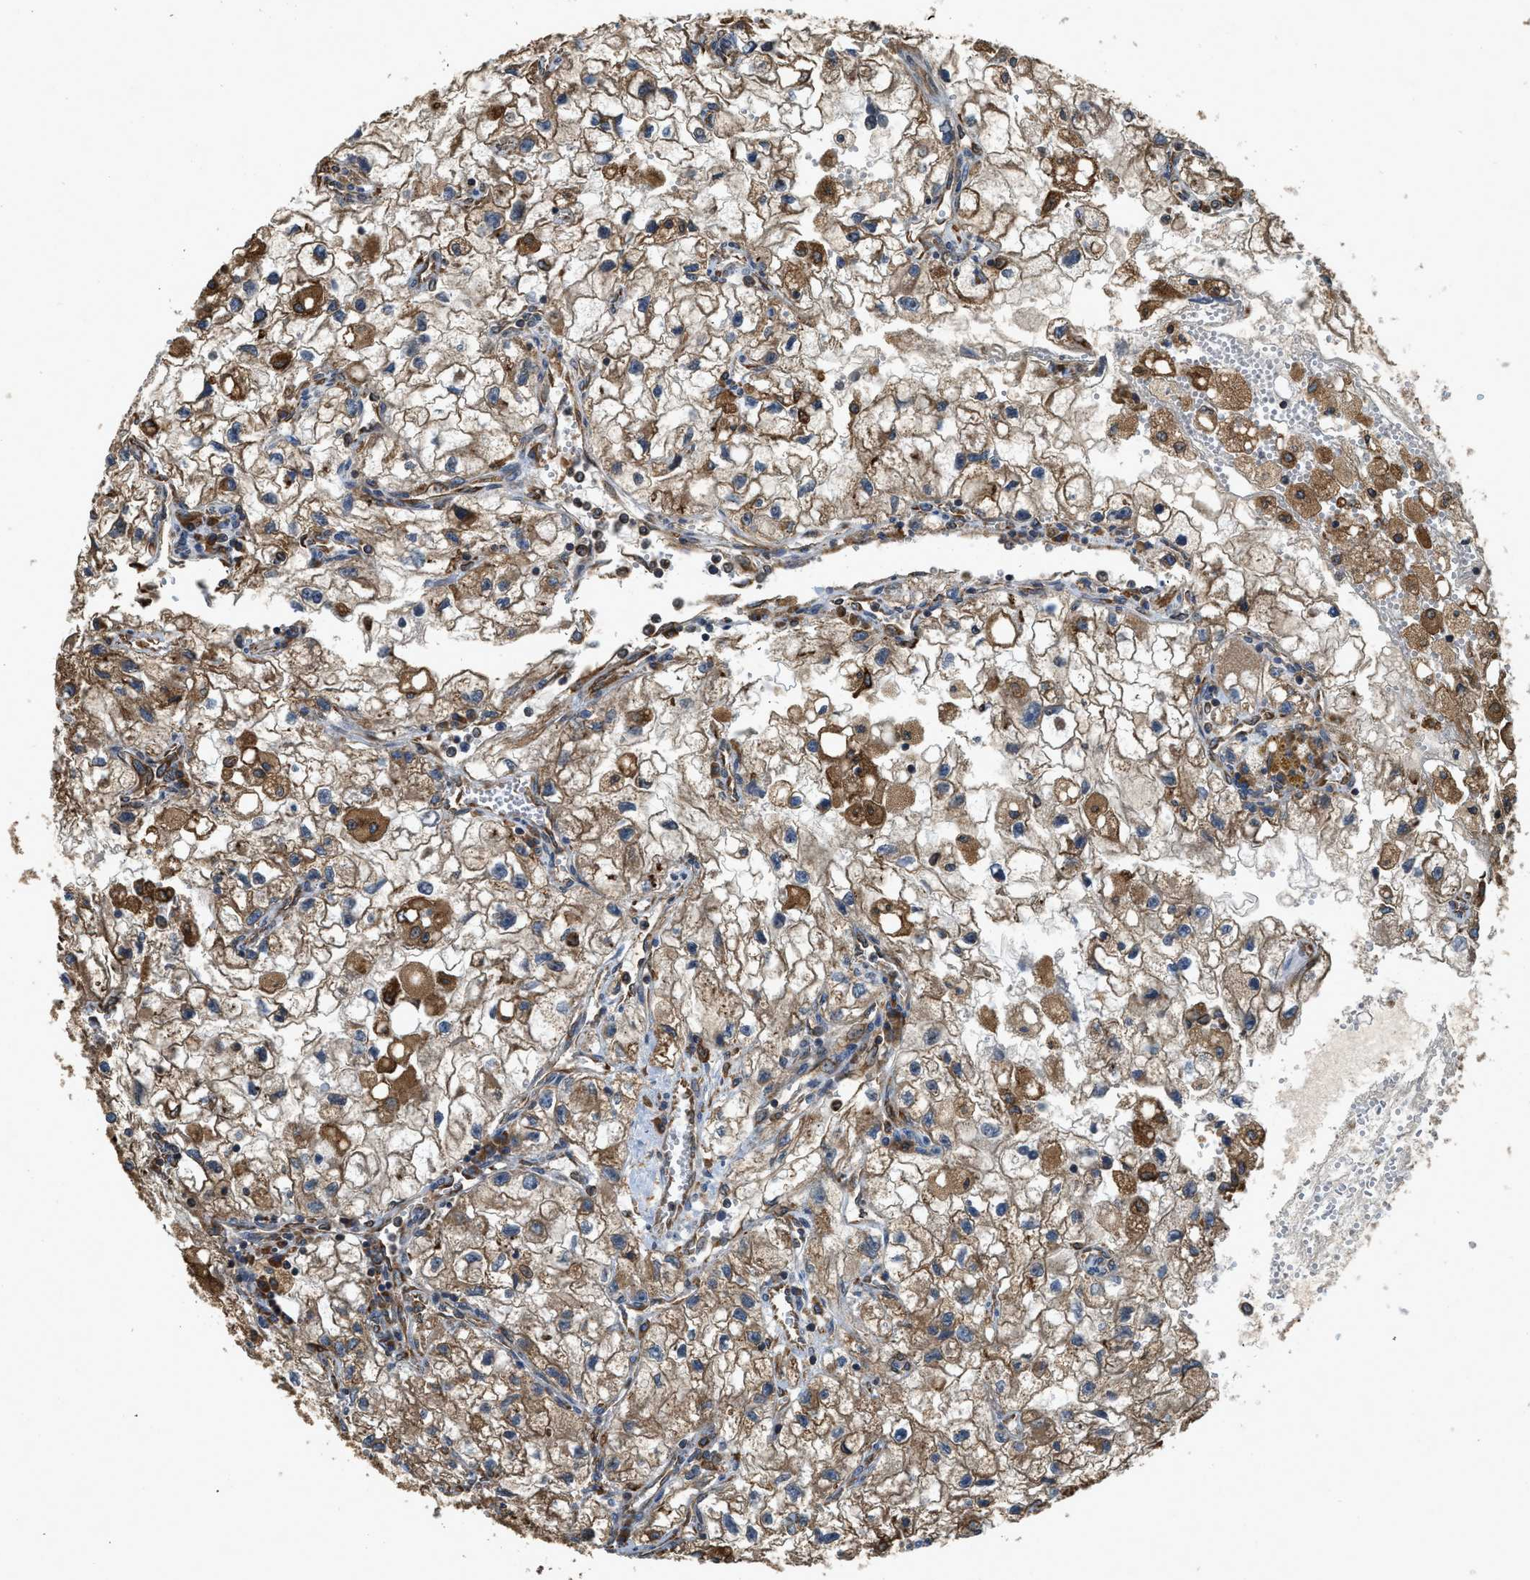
{"staining": {"intensity": "moderate", "quantity": ">75%", "location": "cytoplasmic/membranous"}, "tissue": "renal cancer", "cell_type": "Tumor cells", "image_type": "cancer", "snomed": [{"axis": "morphology", "description": "Adenocarcinoma, NOS"}, {"axis": "topography", "description": "Kidney"}], "caption": "Renal cancer stained with a protein marker reveals moderate staining in tumor cells.", "gene": "BCAP31", "patient": {"sex": "female", "age": 70}}